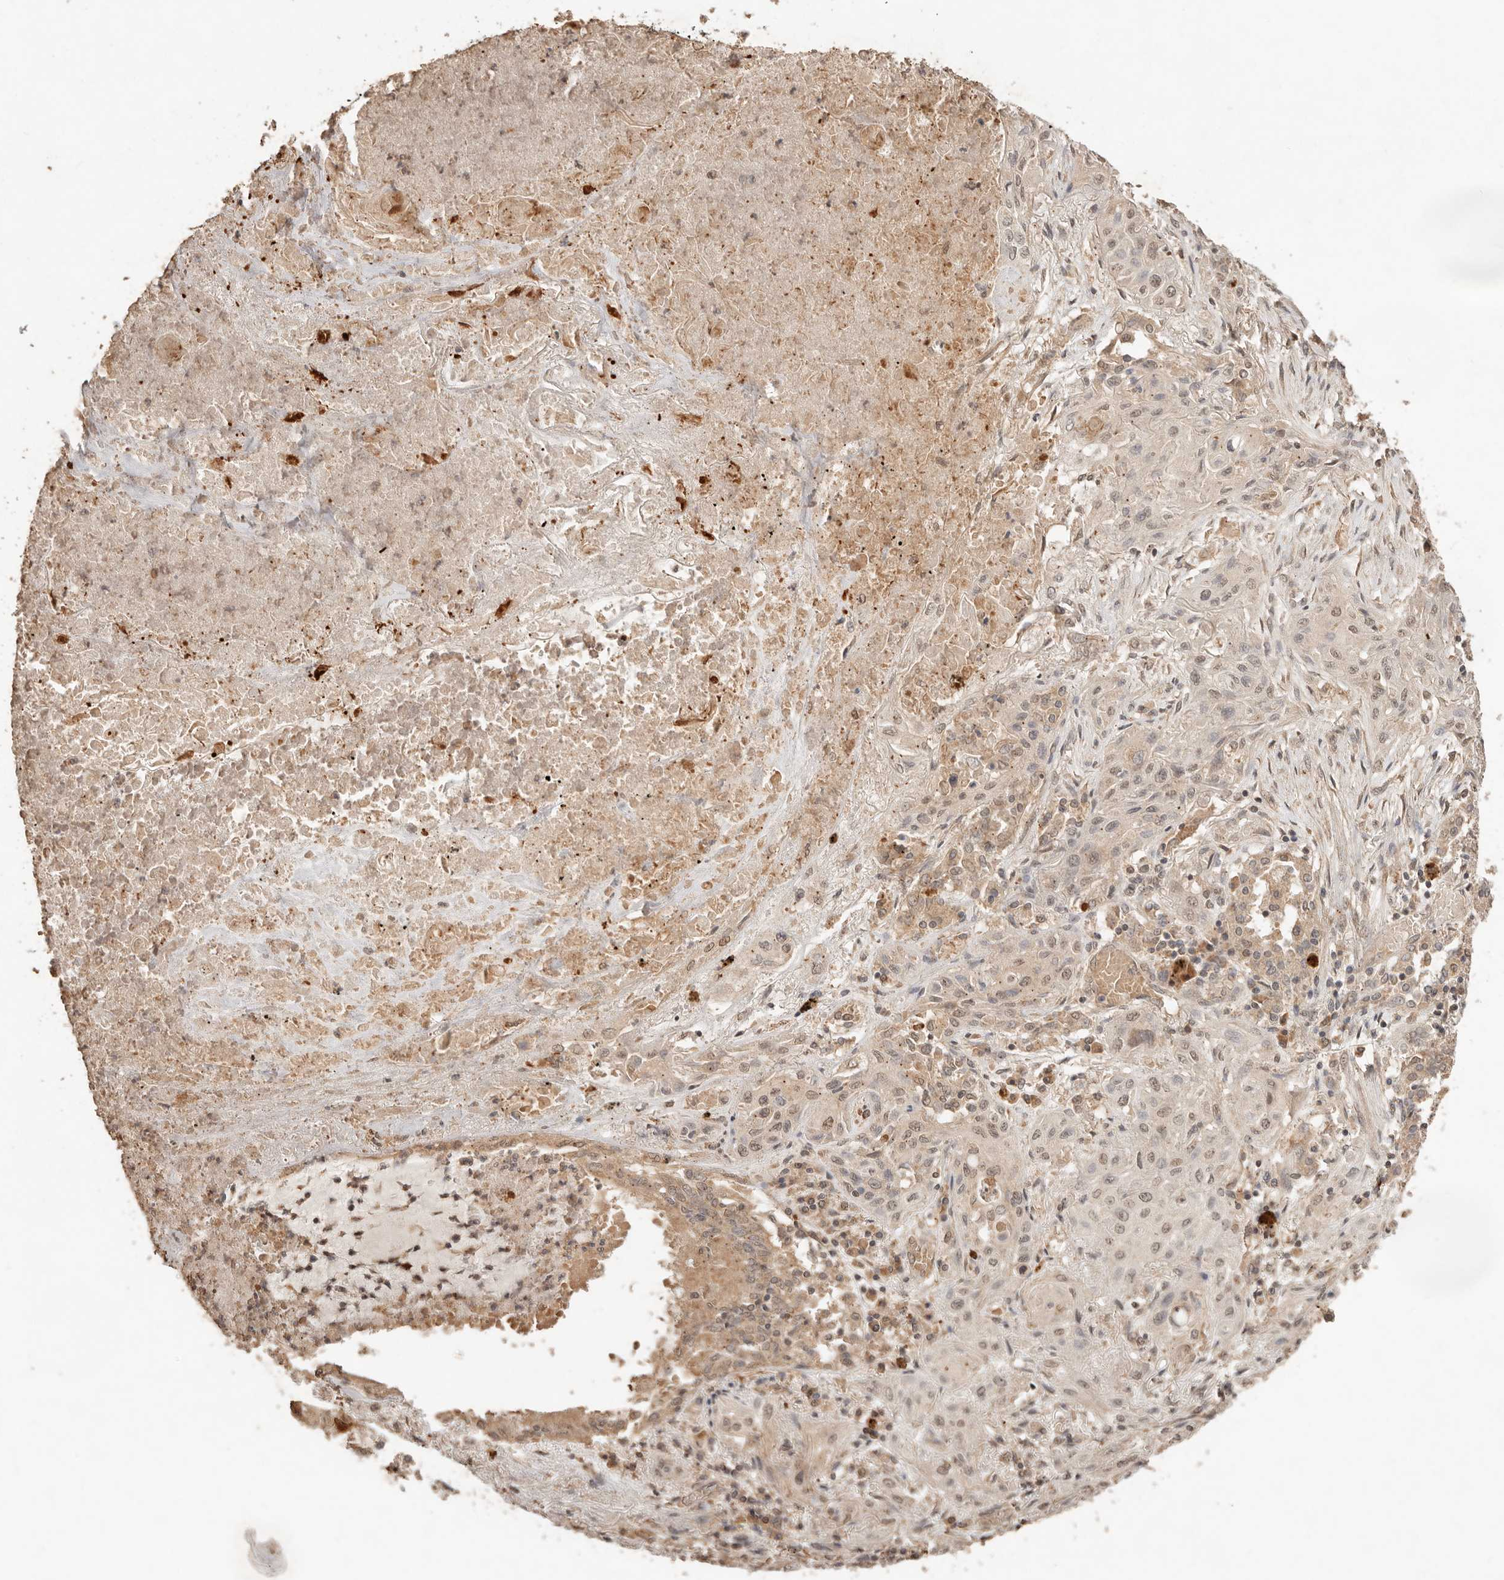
{"staining": {"intensity": "weak", "quantity": "25%-75%", "location": "cytoplasmic/membranous,nuclear"}, "tissue": "lung cancer", "cell_type": "Tumor cells", "image_type": "cancer", "snomed": [{"axis": "morphology", "description": "Squamous cell carcinoma, NOS"}, {"axis": "topography", "description": "Lung"}], "caption": "Lung cancer stained with a protein marker displays weak staining in tumor cells.", "gene": "LMO4", "patient": {"sex": "female", "age": 47}}